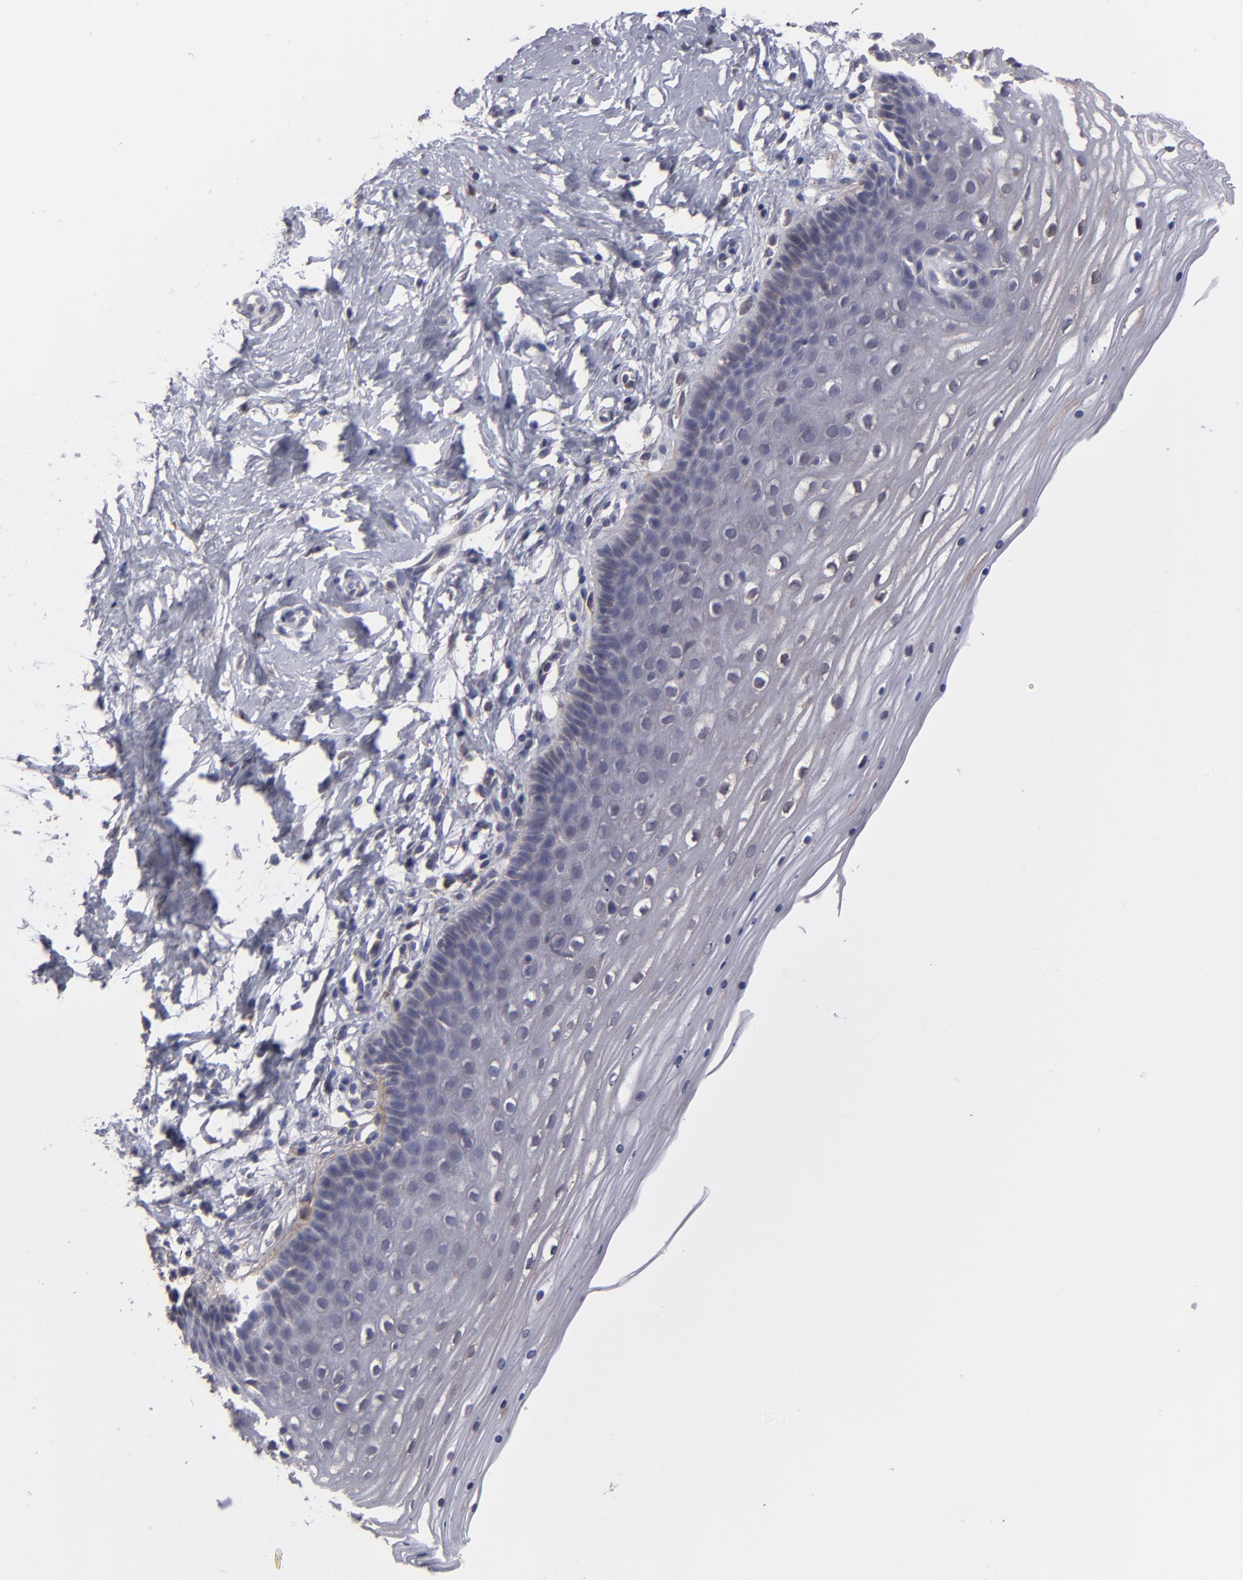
{"staining": {"intensity": "moderate", "quantity": ">75%", "location": "cytoplasmic/membranous"}, "tissue": "cervix", "cell_type": "Glandular cells", "image_type": "normal", "snomed": [{"axis": "morphology", "description": "Normal tissue, NOS"}, {"axis": "topography", "description": "Cervix"}], "caption": "A brown stain shows moderate cytoplasmic/membranous positivity of a protein in glandular cells of benign cervix. Immunohistochemistry stains the protein in brown and the nuclei are stained blue.", "gene": "IL12A", "patient": {"sex": "female", "age": 39}}